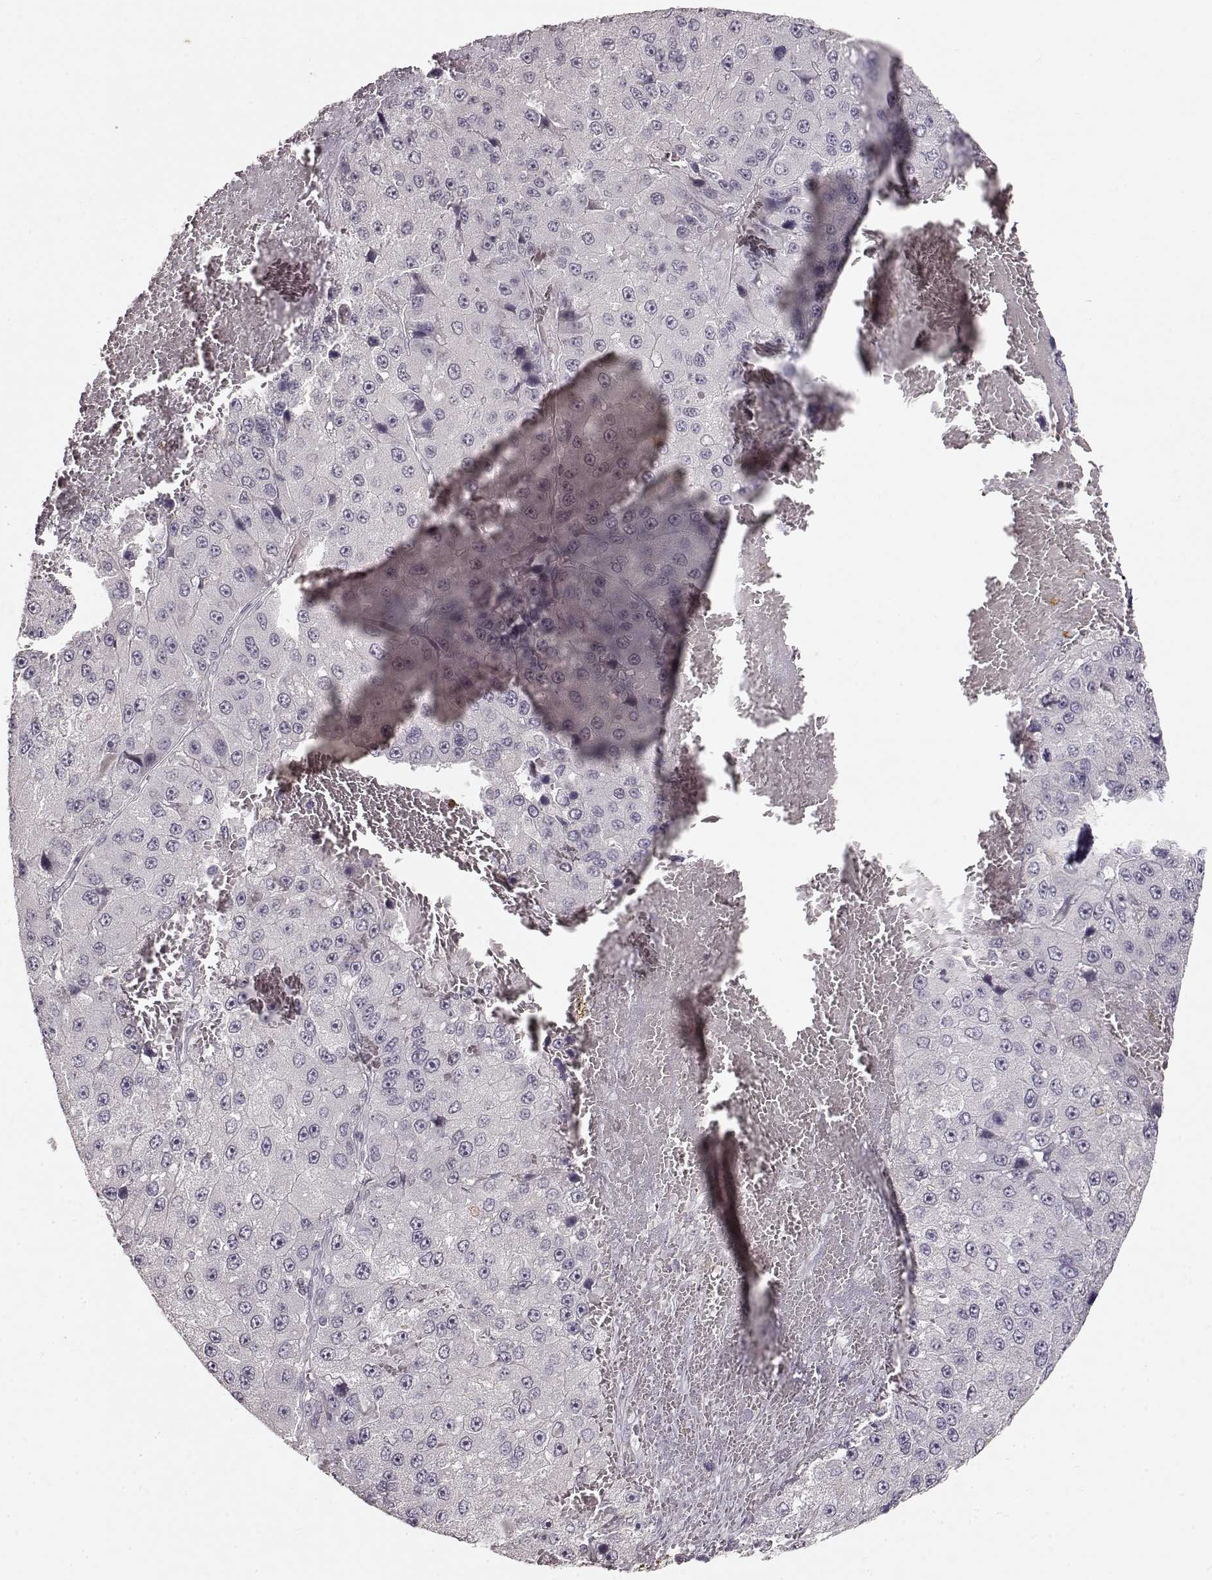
{"staining": {"intensity": "negative", "quantity": "none", "location": "none"}, "tissue": "liver cancer", "cell_type": "Tumor cells", "image_type": "cancer", "snomed": [{"axis": "morphology", "description": "Carcinoma, Hepatocellular, NOS"}, {"axis": "topography", "description": "Liver"}], "caption": "IHC of human hepatocellular carcinoma (liver) displays no positivity in tumor cells. (Stains: DAB (3,3'-diaminobenzidine) IHC with hematoxylin counter stain, Microscopy: brightfield microscopy at high magnification).", "gene": "S100B", "patient": {"sex": "female", "age": 73}}